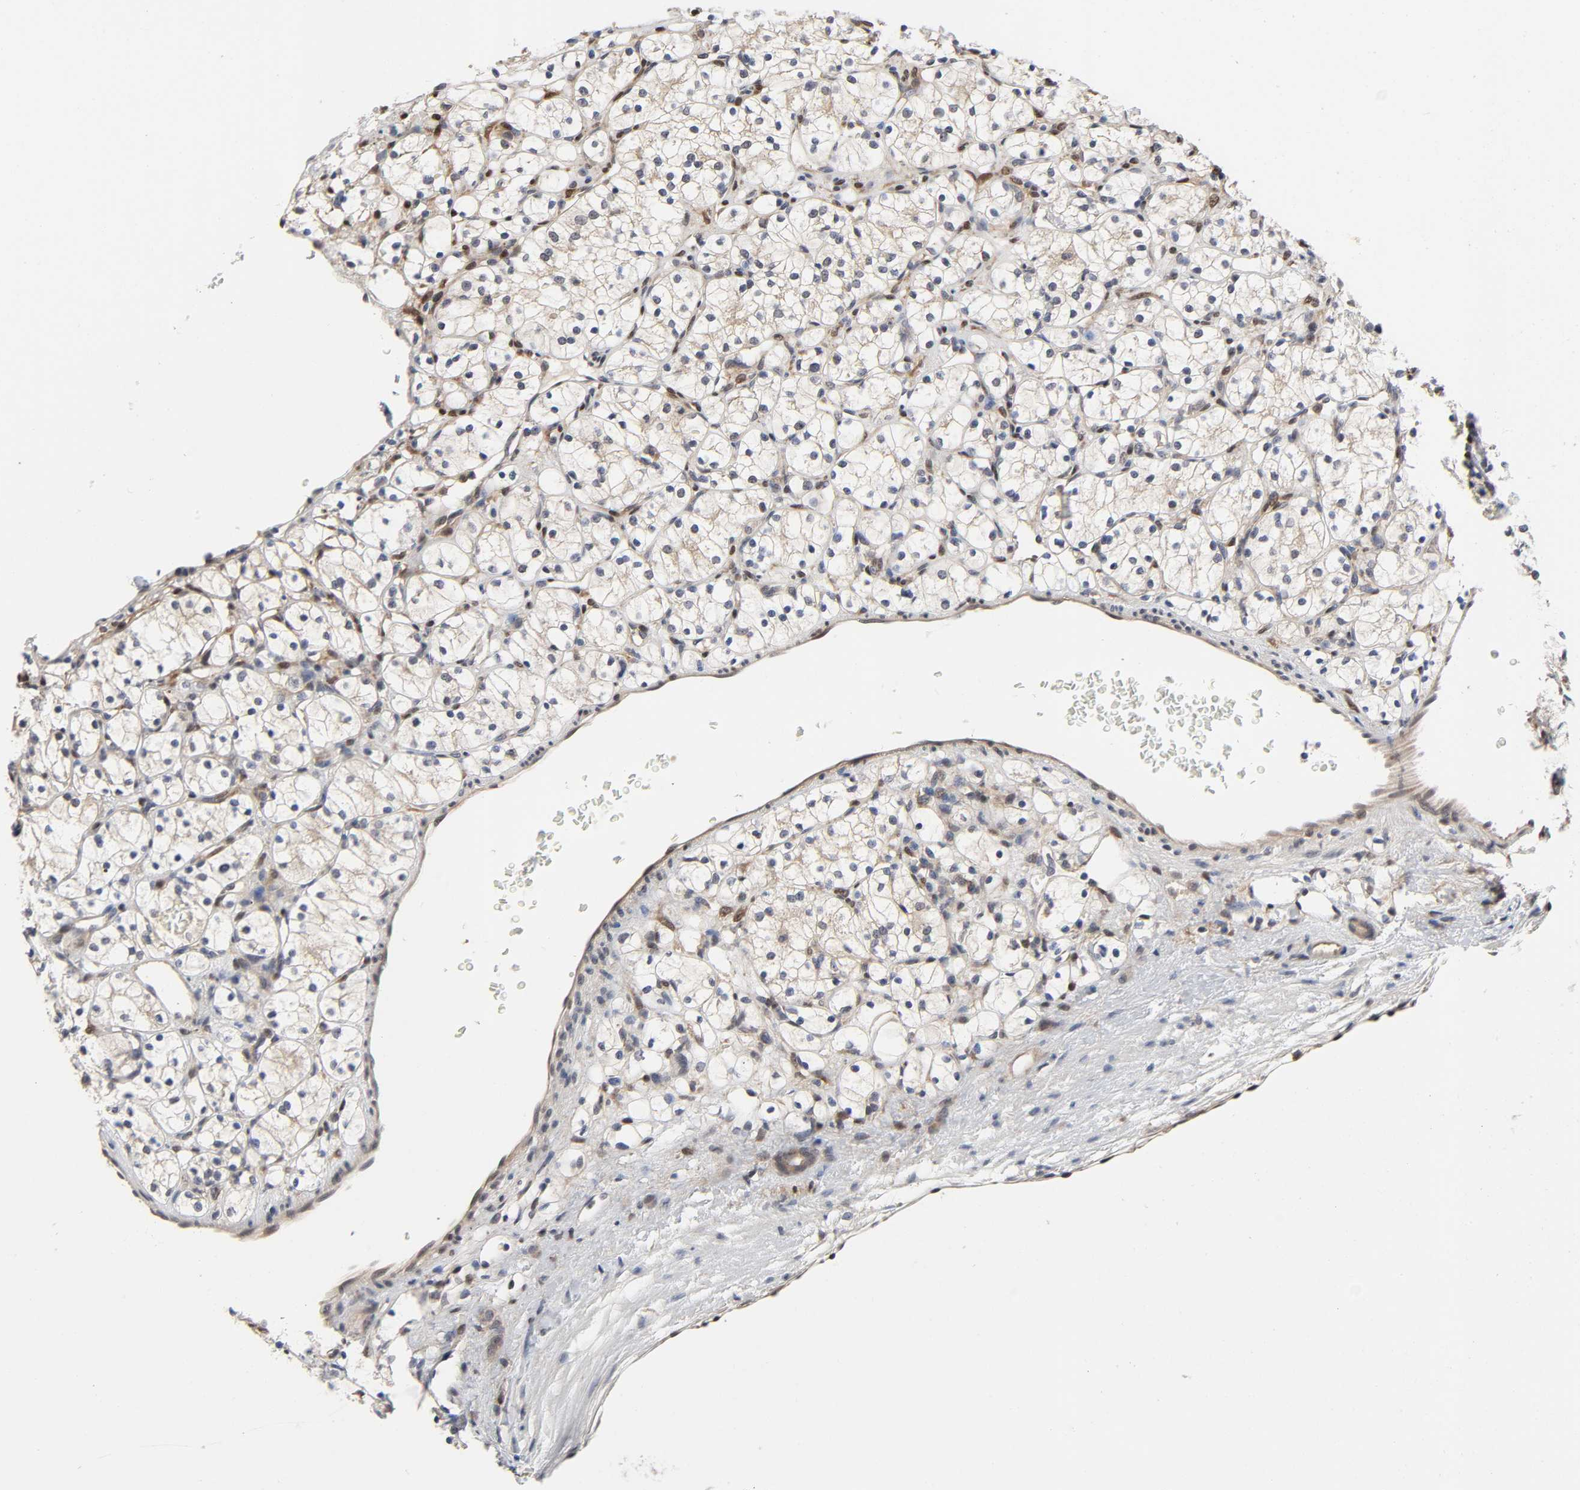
{"staining": {"intensity": "negative", "quantity": "none", "location": "none"}, "tissue": "renal cancer", "cell_type": "Tumor cells", "image_type": "cancer", "snomed": [{"axis": "morphology", "description": "Adenocarcinoma, NOS"}, {"axis": "topography", "description": "Kidney"}], "caption": "High magnification brightfield microscopy of renal cancer stained with DAB (brown) and counterstained with hematoxylin (blue): tumor cells show no significant expression.", "gene": "PTEN", "patient": {"sex": "female", "age": 60}}